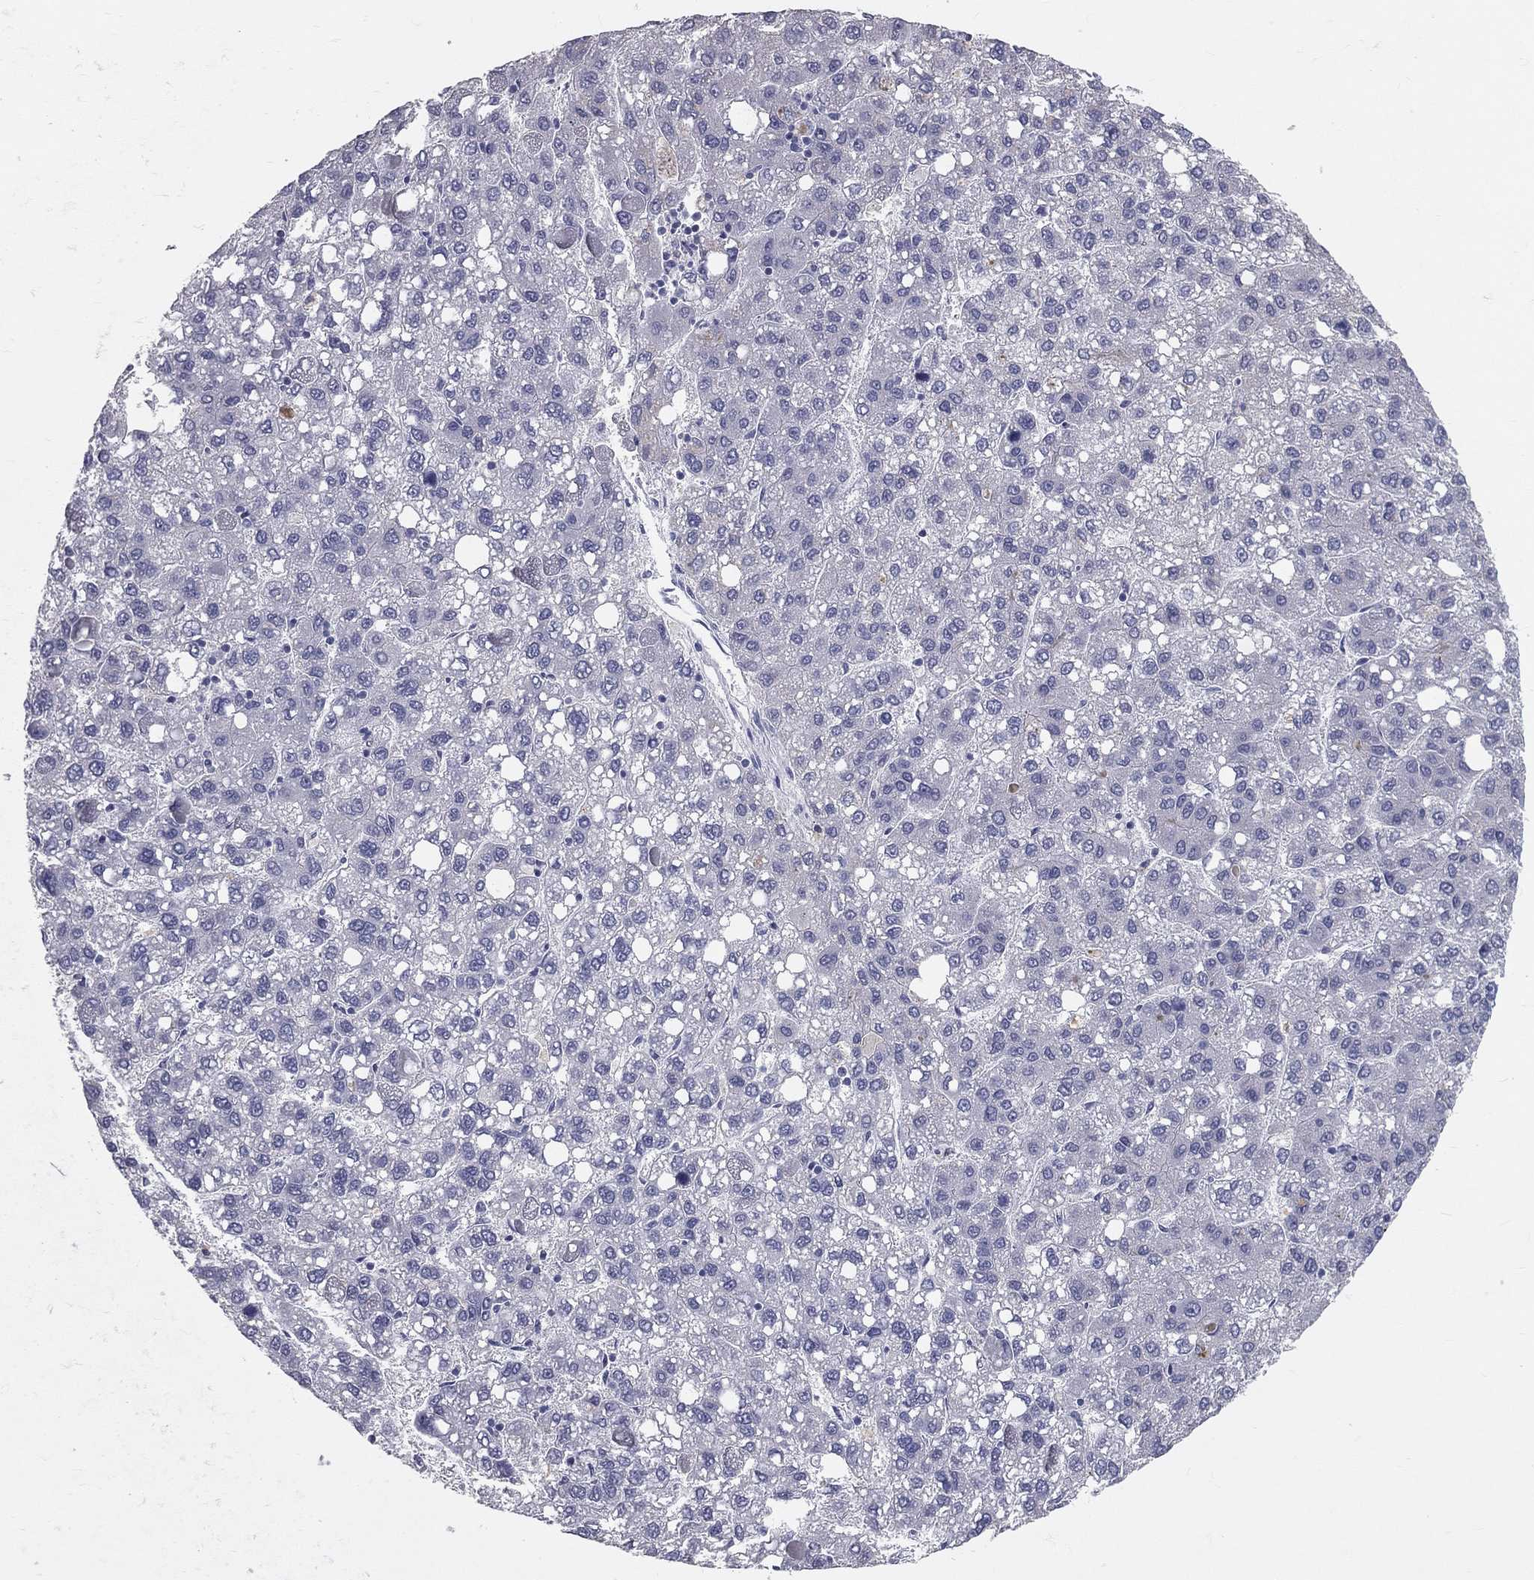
{"staining": {"intensity": "negative", "quantity": "none", "location": "none"}, "tissue": "liver cancer", "cell_type": "Tumor cells", "image_type": "cancer", "snomed": [{"axis": "morphology", "description": "Carcinoma, Hepatocellular, NOS"}, {"axis": "topography", "description": "Liver"}], "caption": "Tumor cells show no significant expression in liver cancer (hepatocellular carcinoma). (DAB (3,3'-diaminobenzidine) immunohistochemistry (IHC), high magnification).", "gene": "TFPI2", "patient": {"sex": "female", "age": 82}}